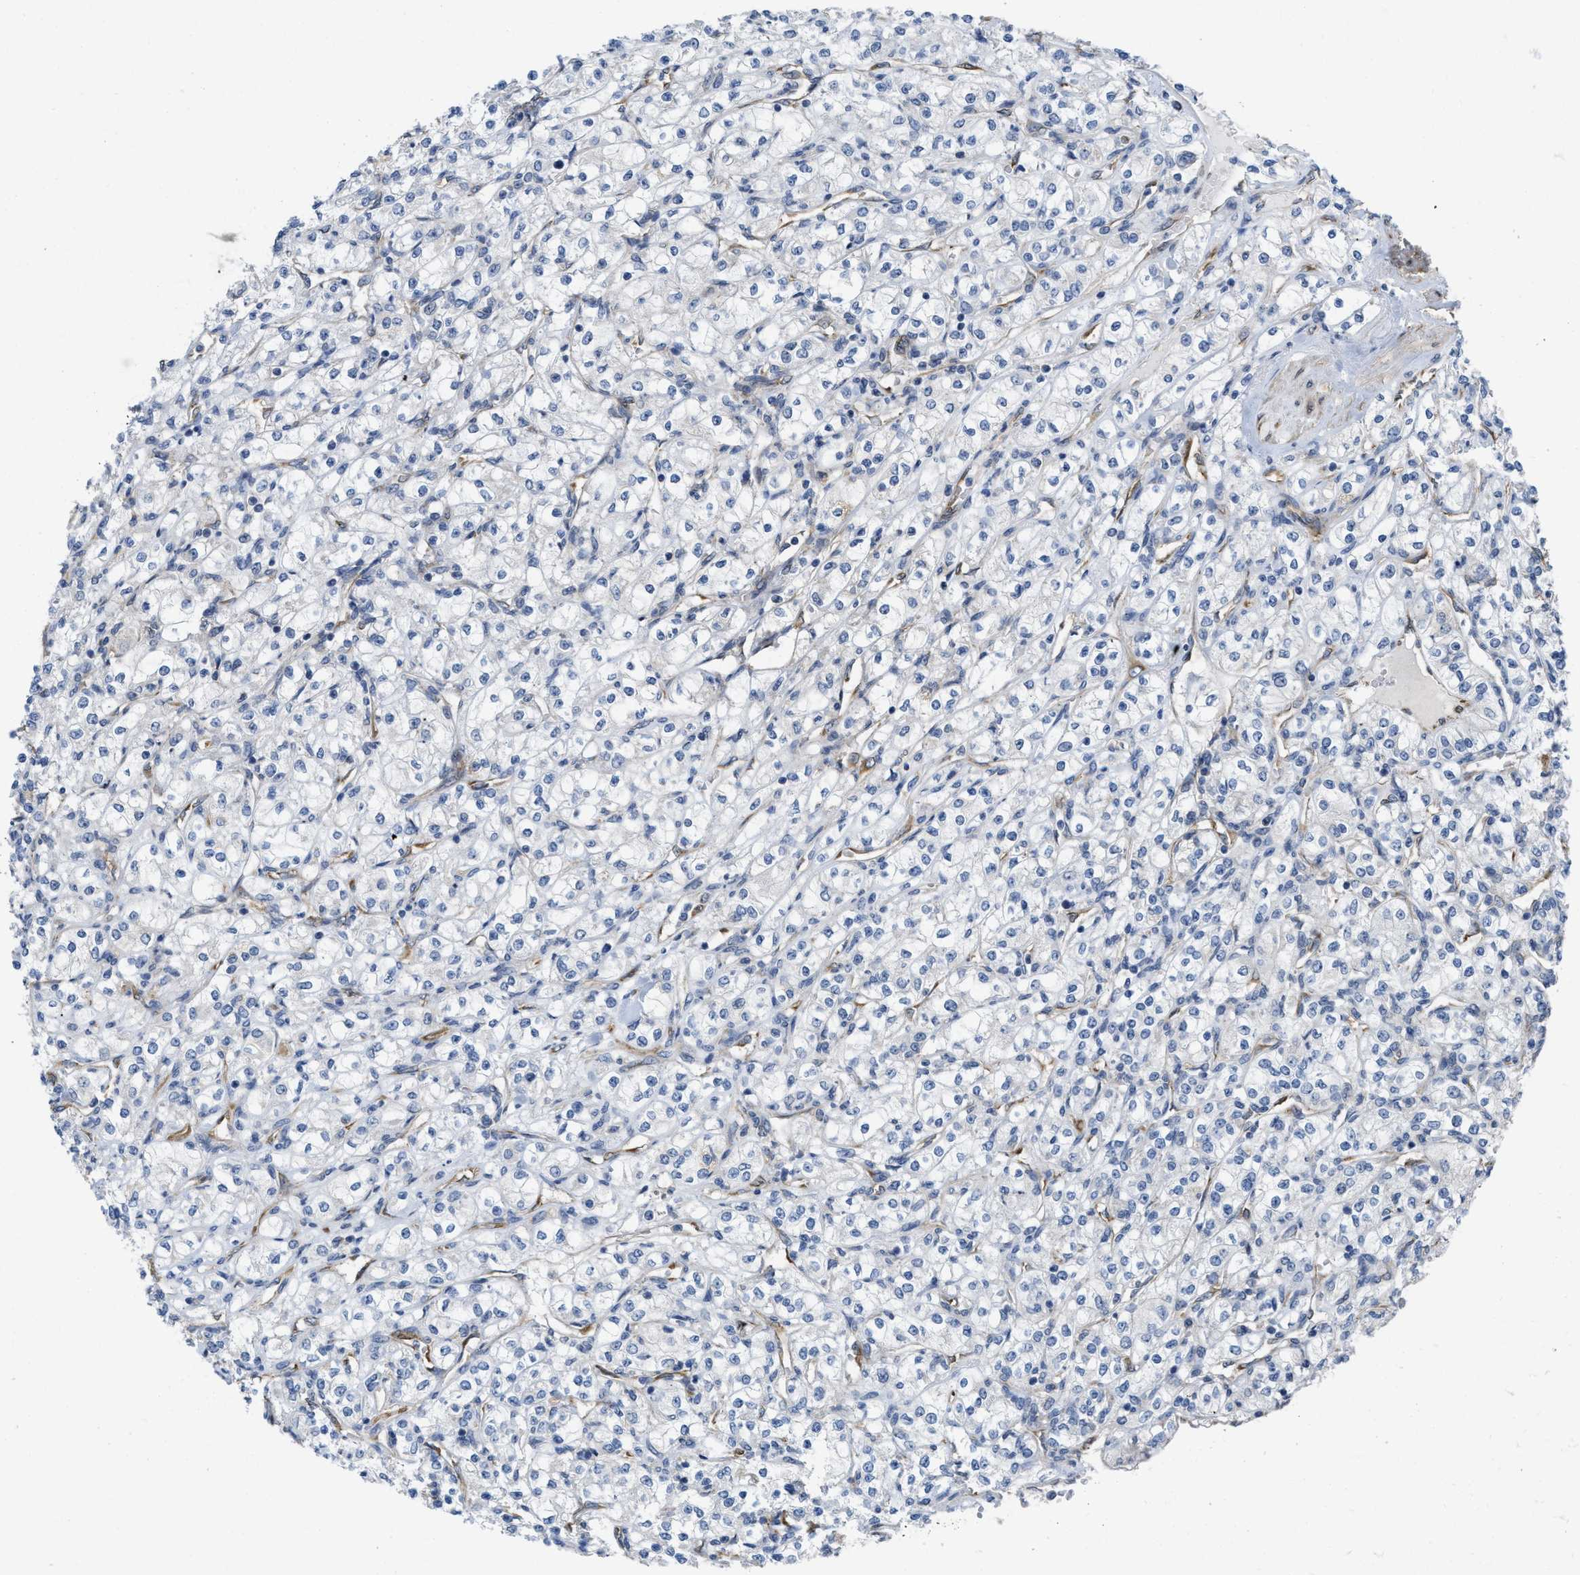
{"staining": {"intensity": "negative", "quantity": "none", "location": "none"}, "tissue": "renal cancer", "cell_type": "Tumor cells", "image_type": "cancer", "snomed": [{"axis": "morphology", "description": "Adenocarcinoma, NOS"}, {"axis": "topography", "description": "Kidney"}], "caption": "Human renal cancer stained for a protein using immunohistochemistry (IHC) shows no staining in tumor cells.", "gene": "EOGT", "patient": {"sex": "male", "age": 77}}